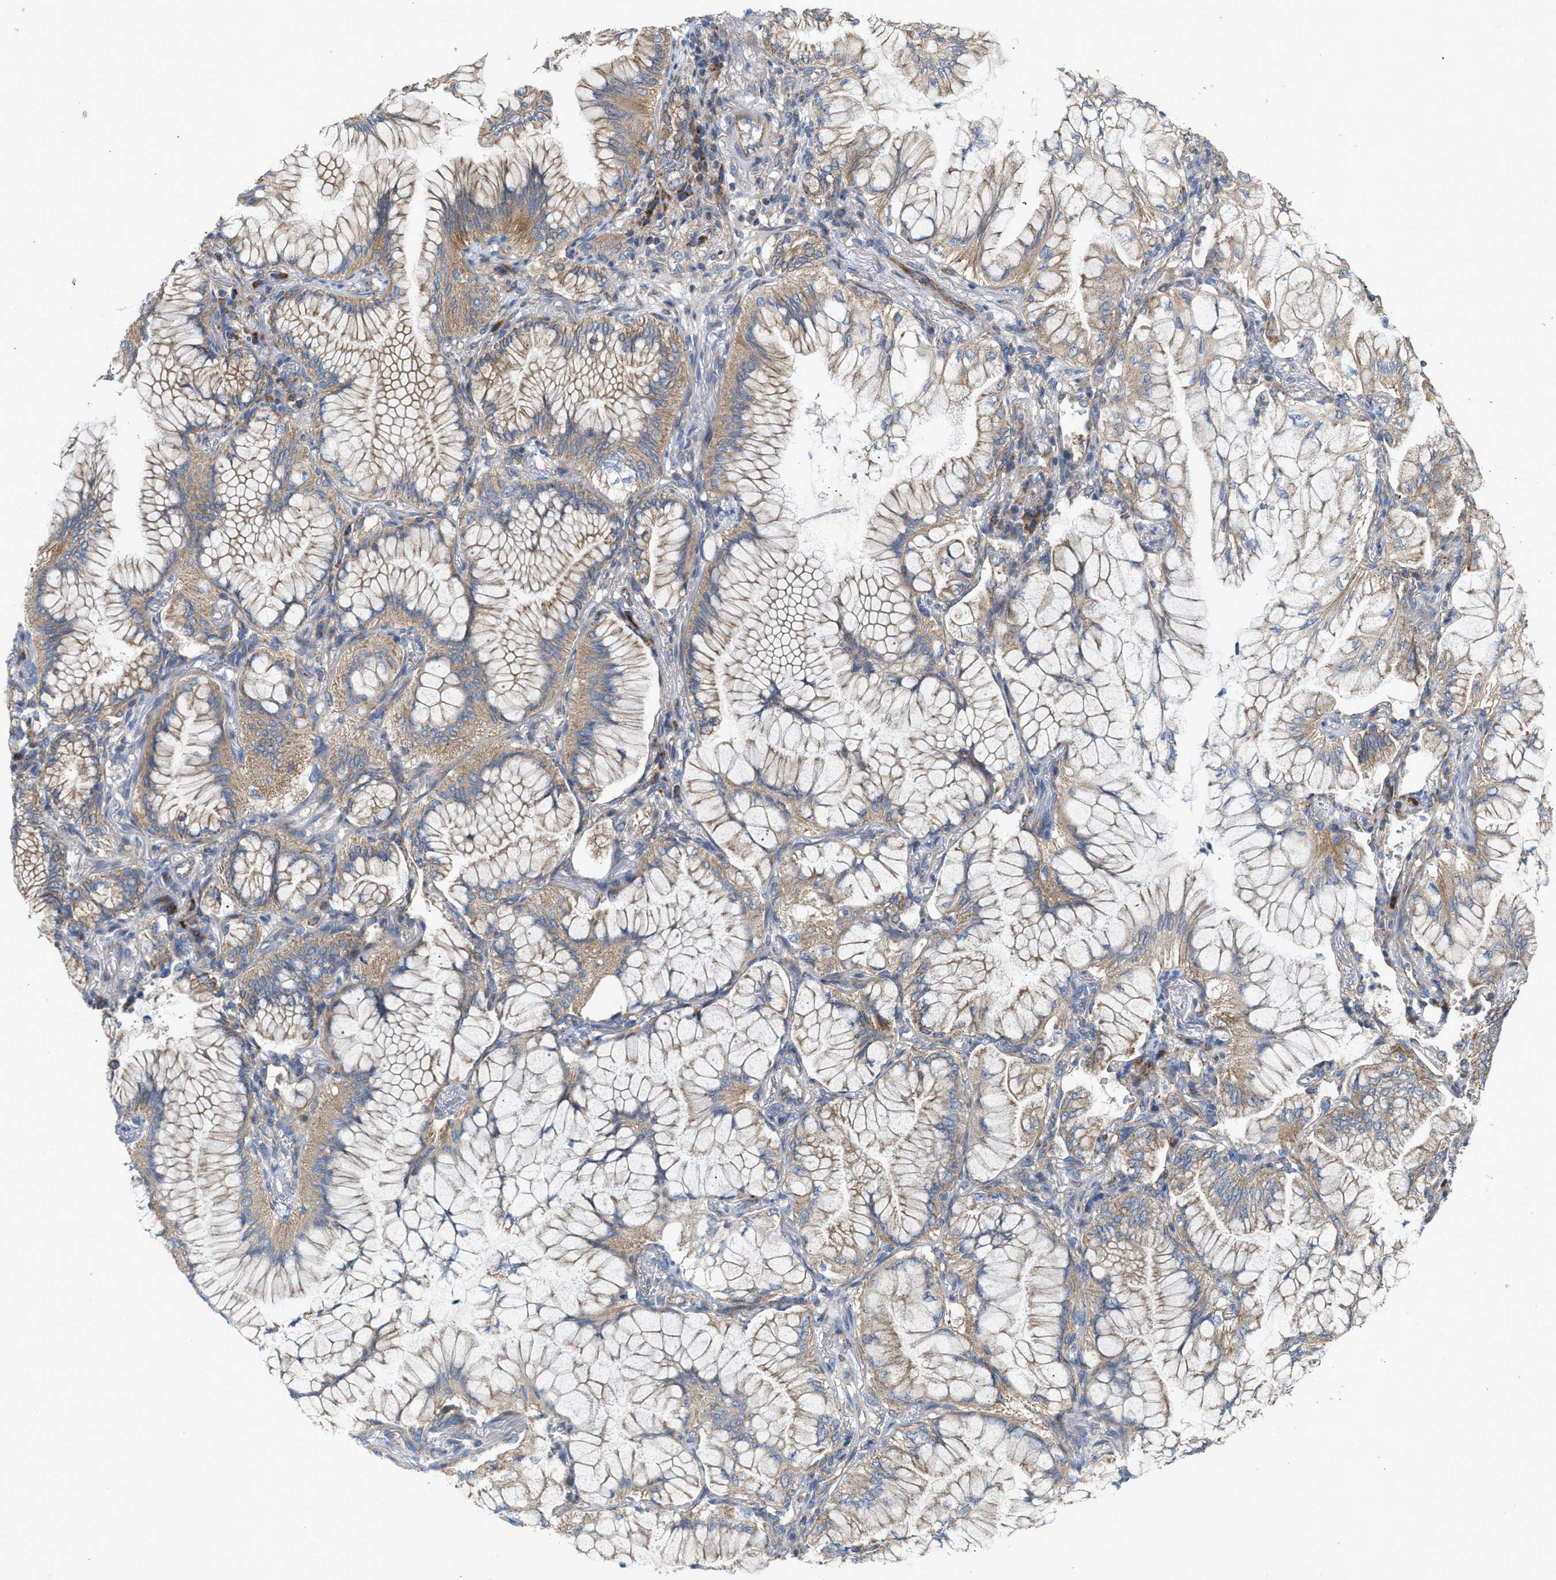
{"staining": {"intensity": "weak", "quantity": ">75%", "location": "cytoplasmic/membranous"}, "tissue": "lung cancer", "cell_type": "Tumor cells", "image_type": "cancer", "snomed": [{"axis": "morphology", "description": "Adenocarcinoma, NOS"}, {"axis": "topography", "description": "Lung"}], "caption": "Protein expression analysis of lung adenocarcinoma exhibits weak cytoplasmic/membranous positivity in approximately >75% of tumor cells.", "gene": "OXSM", "patient": {"sex": "female", "age": 70}}